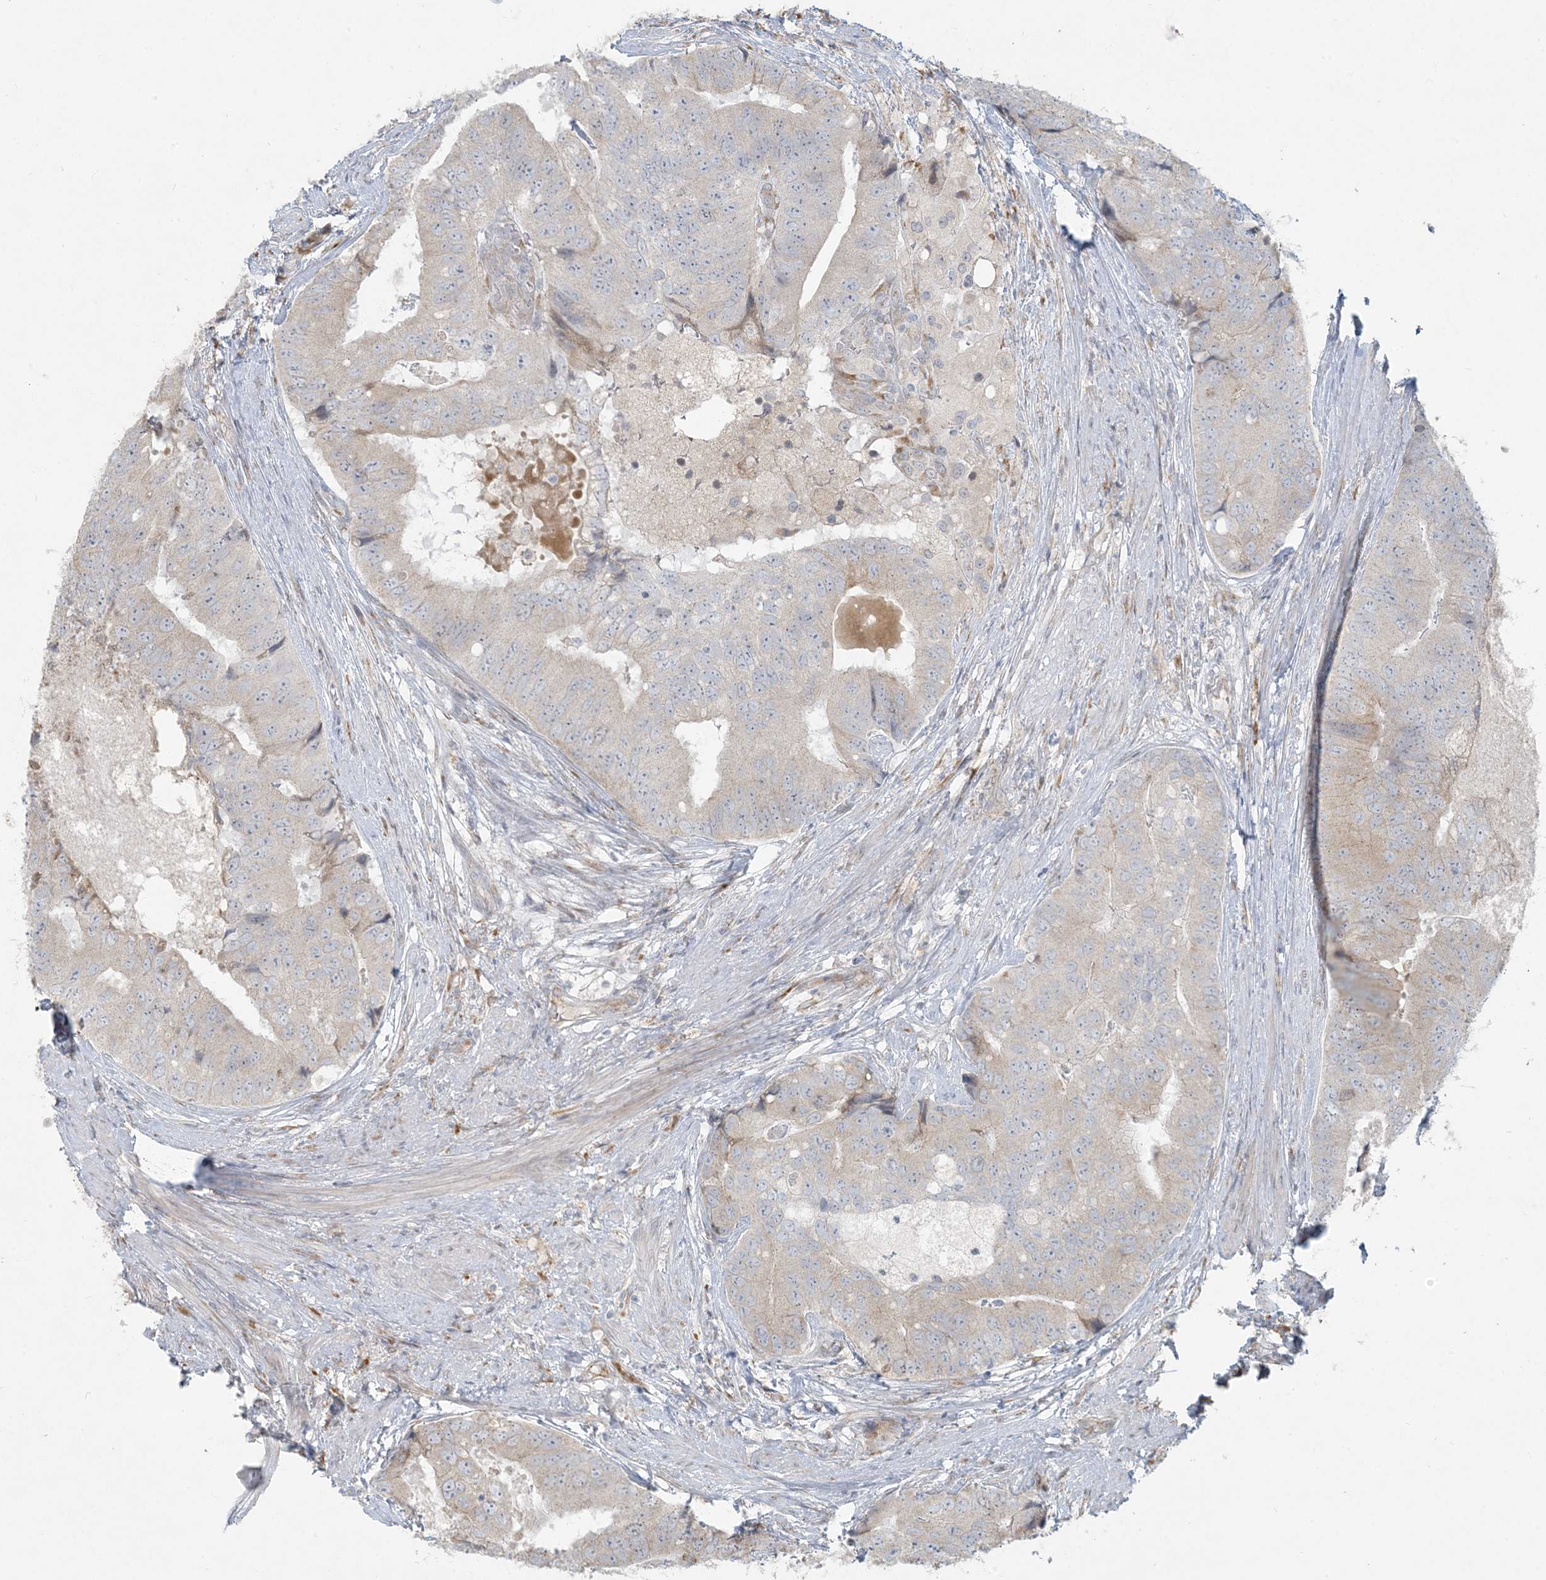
{"staining": {"intensity": "weak", "quantity": "<25%", "location": "cytoplasmic/membranous"}, "tissue": "prostate cancer", "cell_type": "Tumor cells", "image_type": "cancer", "snomed": [{"axis": "morphology", "description": "Adenocarcinoma, High grade"}, {"axis": "topography", "description": "Prostate"}], "caption": "A high-resolution image shows immunohistochemistry staining of high-grade adenocarcinoma (prostate), which displays no significant staining in tumor cells. The staining is performed using DAB brown chromogen with nuclei counter-stained in using hematoxylin.", "gene": "HACL1", "patient": {"sex": "male", "age": 70}}